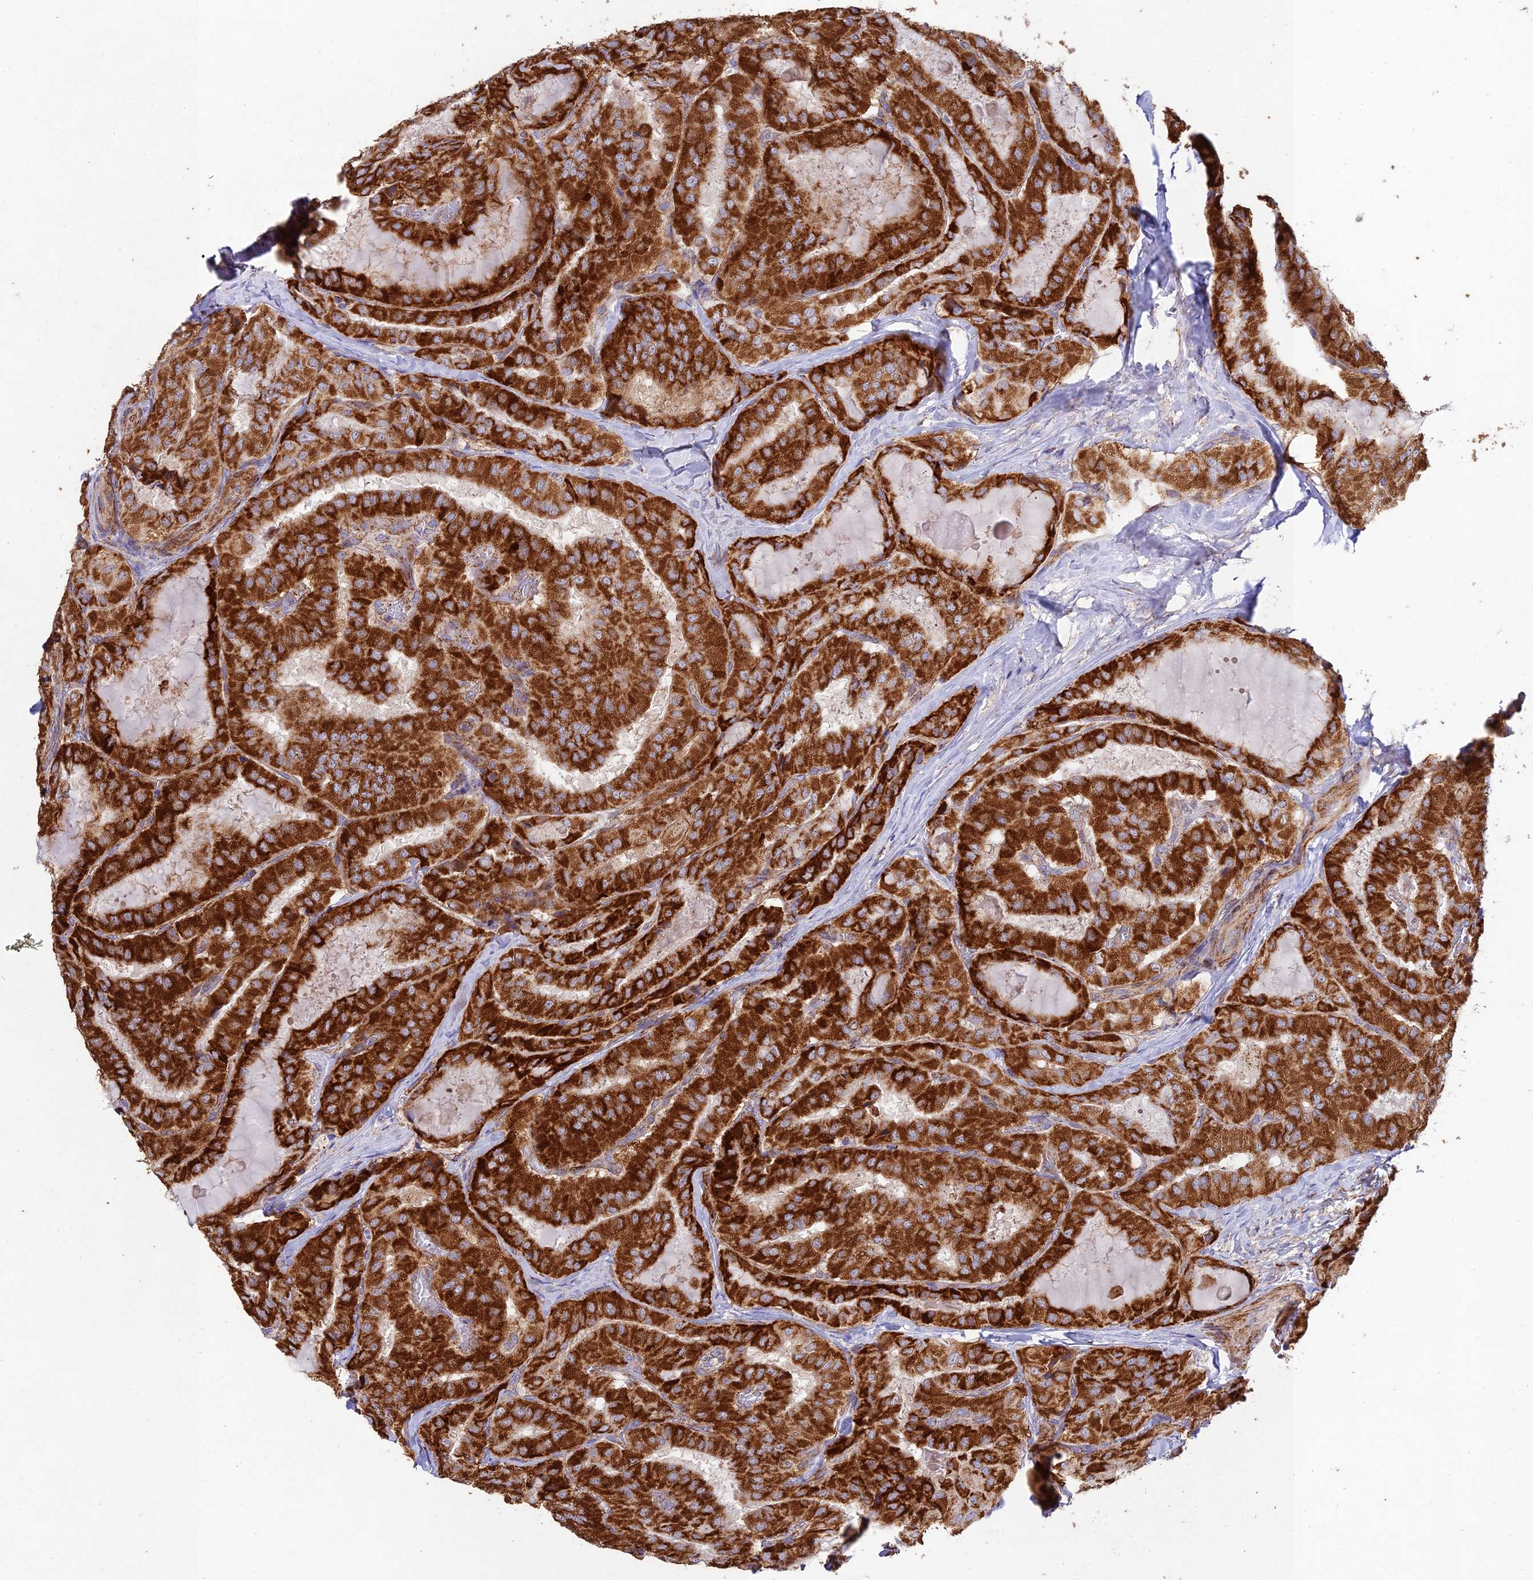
{"staining": {"intensity": "strong", "quantity": ">75%", "location": "cytoplasmic/membranous"}, "tissue": "thyroid cancer", "cell_type": "Tumor cells", "image_type": "cancer", "snomed": [{"axis": "morphology", "description": "Normal tissue, NOS"}, {"axis": "morphology", "description": "Papillary adenocarcinoma, NOS"}, {"axis": "topography", "description": "Thyroid gland"}], "caption": "Thyroid cancer was stained to show a protein in brown. There is high levels of strong cytoplasmic/membranous expression in about >75% of tumor cells.", "gene": "KHDC3L", "patient": {"sex": "female", "age": 59}}